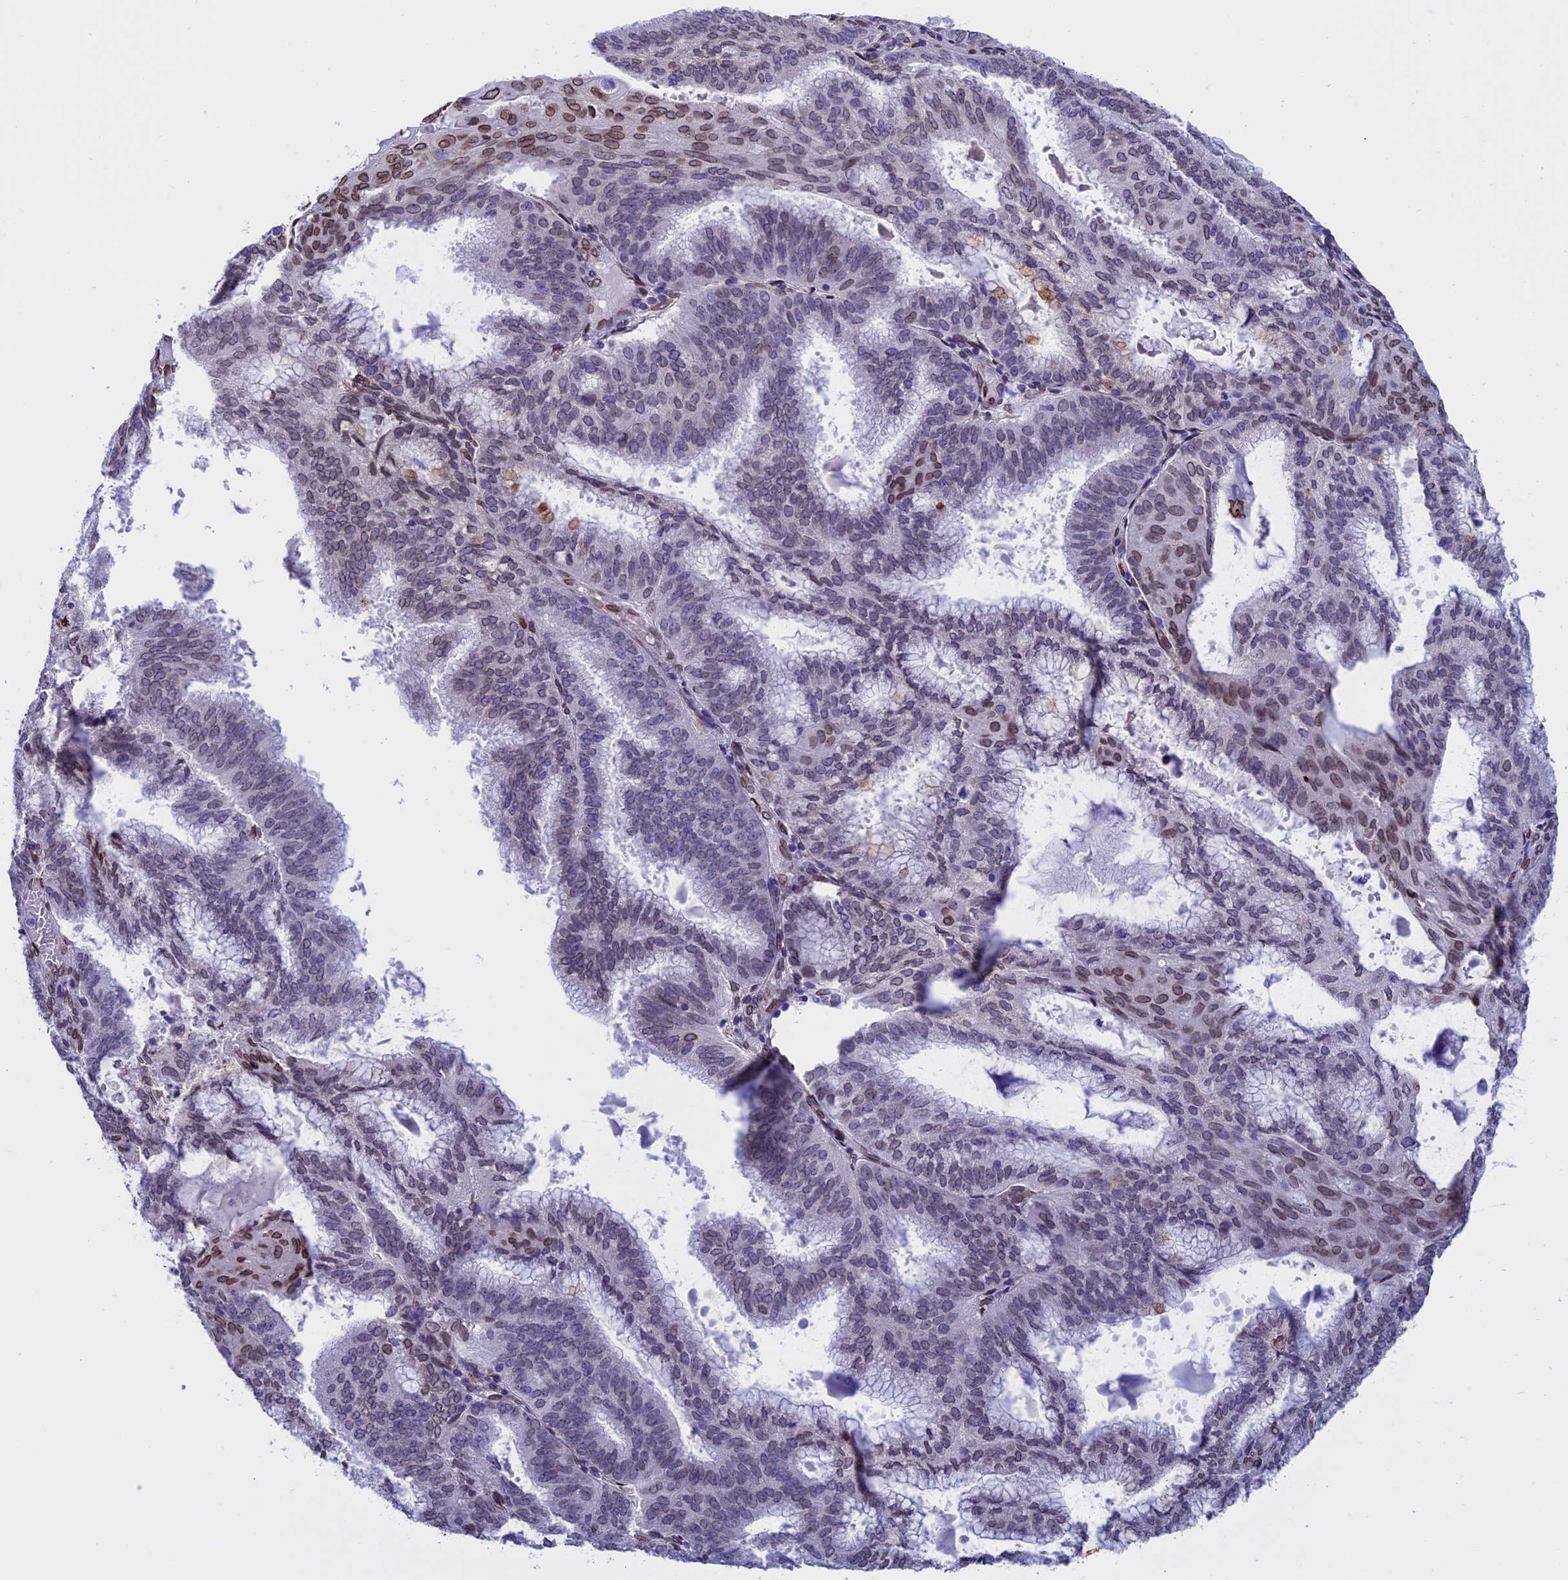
{"staining": {"intensity": "moderate", "quantity": "<25%", "location": "cytoplasmic/membranous,nuclear"}, "tissue": "endometrial cancer", "cell_type": "Tumor cells", "image_type": "cancer", "snomed": [{"axis": "morphology", "description": "Adenocarcinoma, NOS"}, {"axis": "topography", "description": "Endometrium"}], "caption": "Immunohistochemical staining of human endometrial cancer demonstrates low levels of moderate cytoplasmic/membranous and nuclear staining in about <25% of tumor cells.", "gene": "TMPRSS7", "patient": {"sex": "female", "age": 49}}